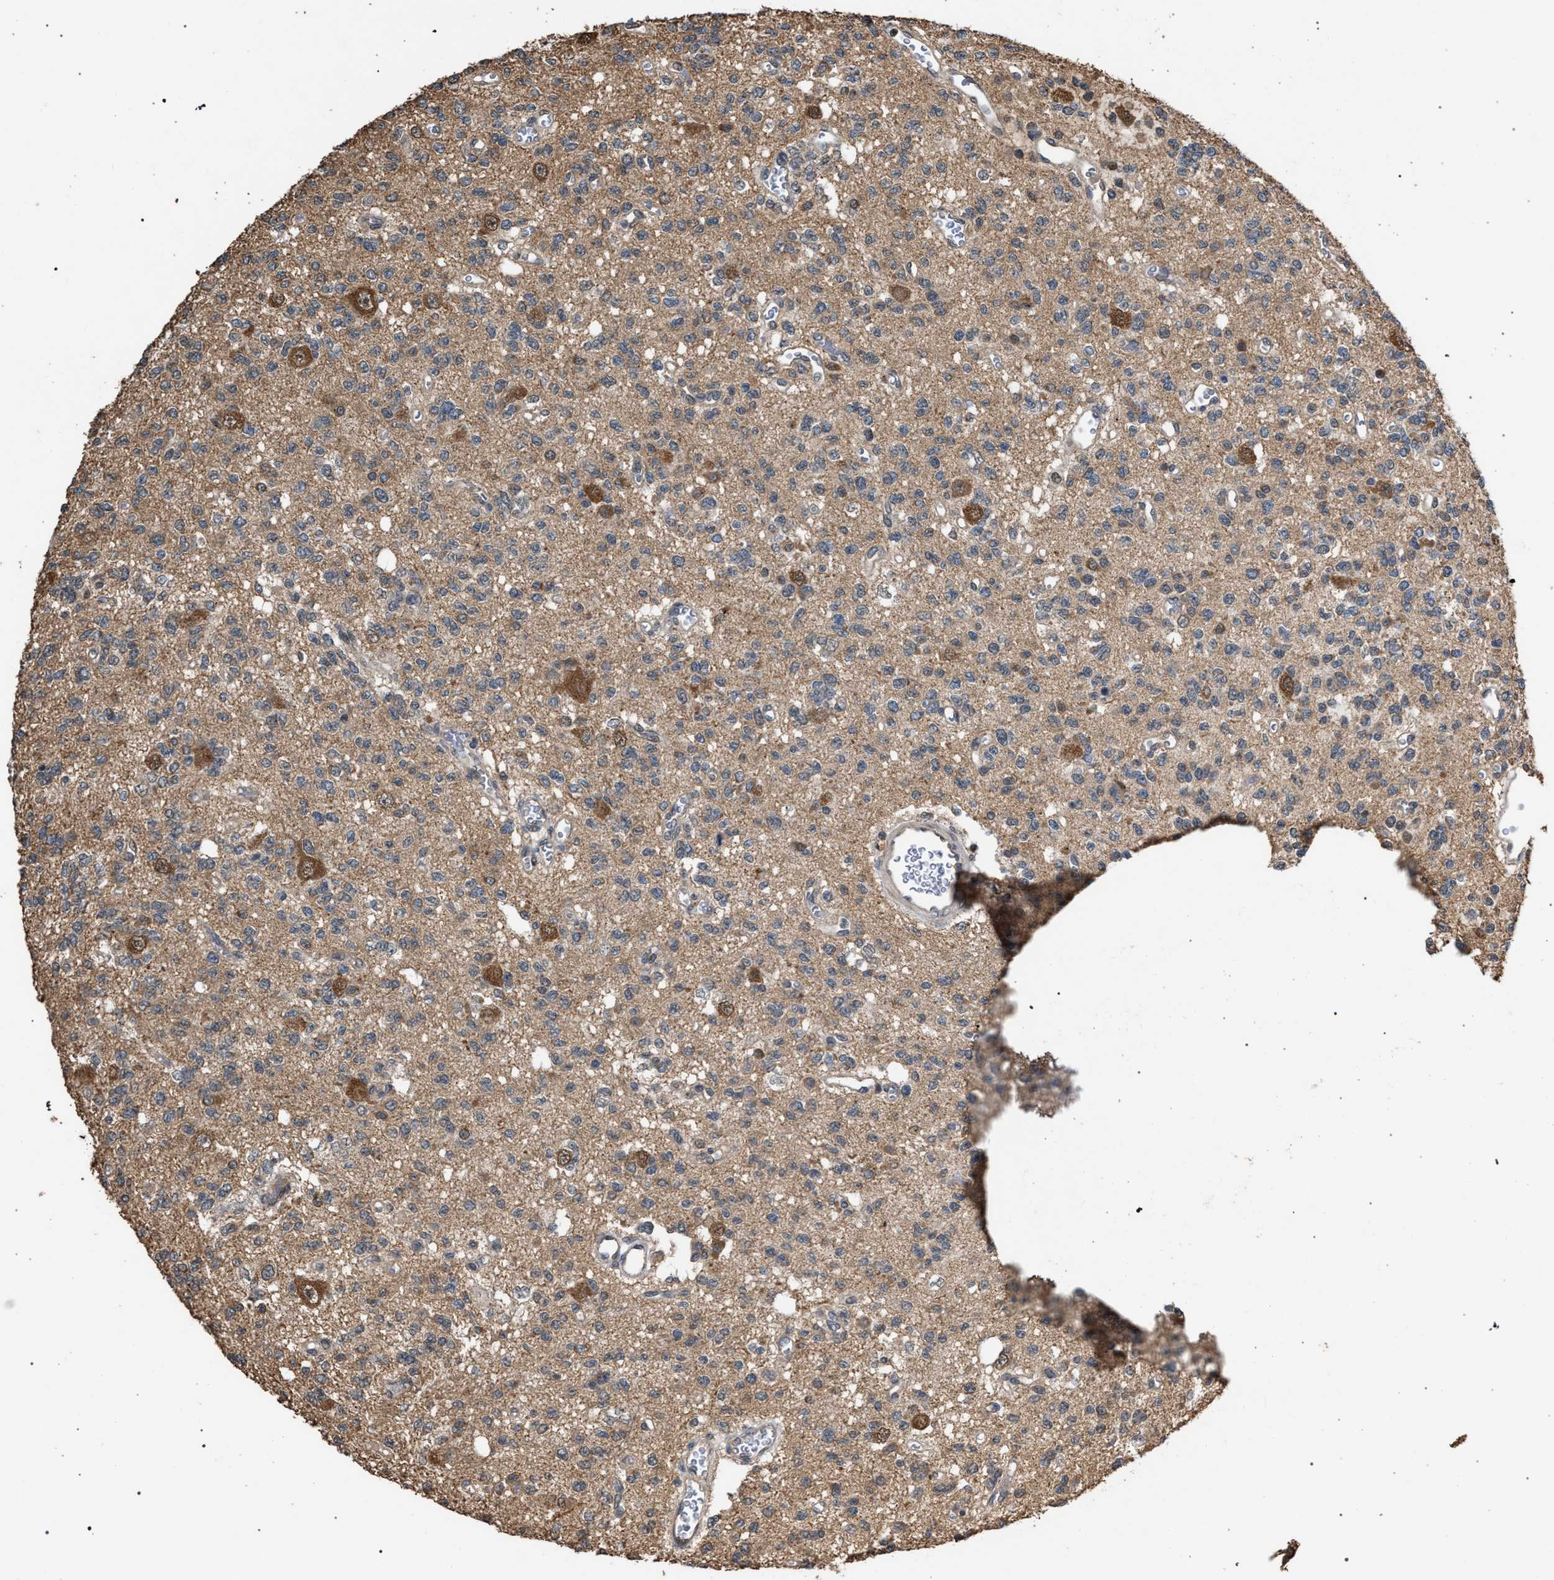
{"staining": {"intensity": "weak", "quantity": "25%-75%", "location": "cytoplasmic/membranous"}, "tissue": "glioma", "cell_type": "Tumor cells", "image_type": "cancer", "snomed": [{"axis": "morphology", "description": "Glioma, malignant, Low grade"}, {"axis": "topography", "description": "Brain"}], "caption": "Weak cytoplasmic/membranous expression is seen in approximately 25%-75% of tumor cells in low-grade glioma (malignant). (Stains: DAB in brown, nuclei in blue, Microscopy: brightfield microscopy at high magnification).", "gene": "NAA35", "patient": {"sex": "male", "age": 38}}